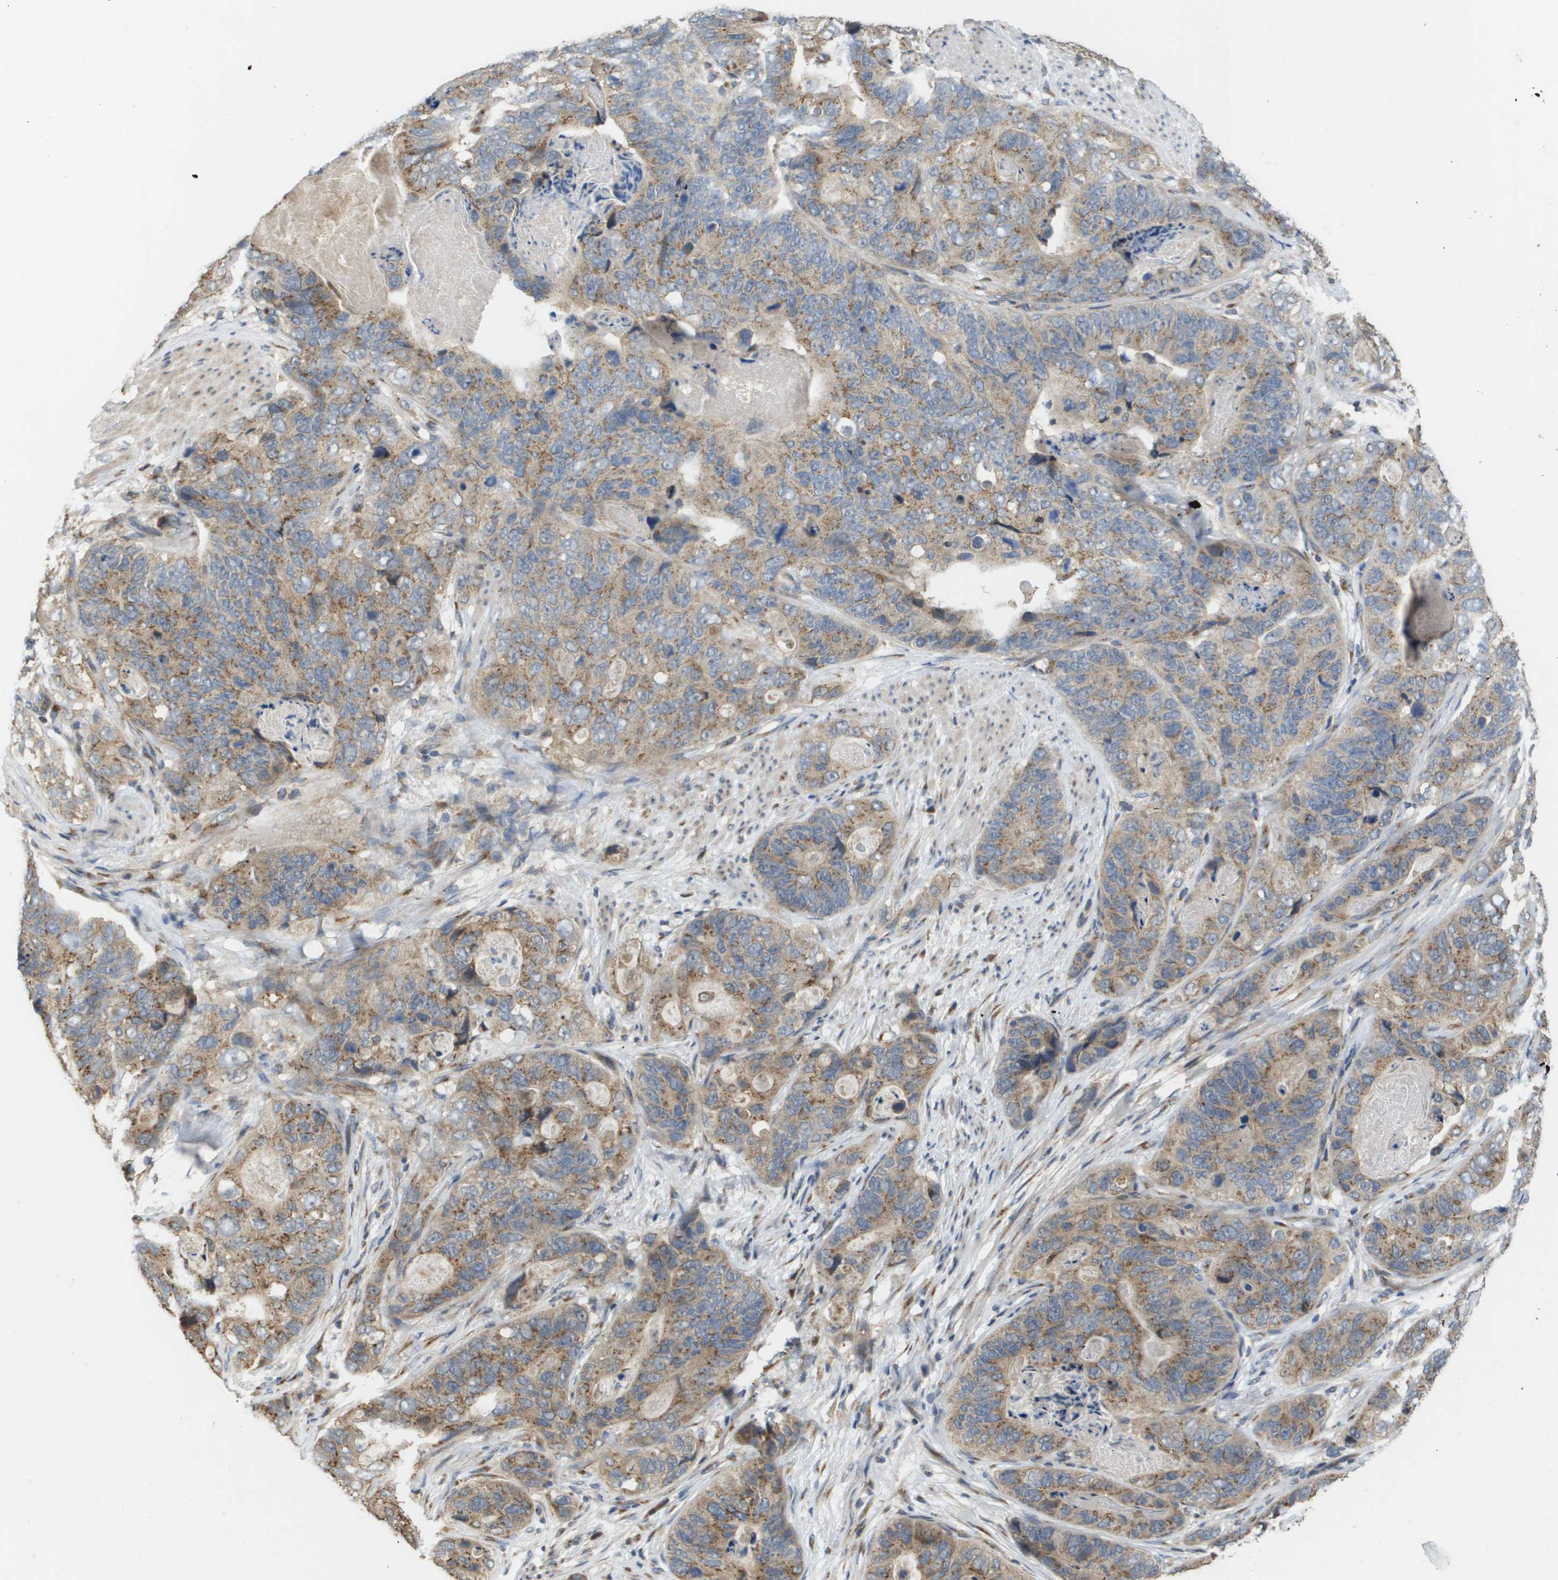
{"staining": {"intensity": "moderate", "quantity": ">75%", "location": "cytoplasmic/membranous"}, "tissue": "stomach cancer", "cell_type": "Tumor cells", "image_type": "cancer", "snomed": [{"axis": "morphology", "description": "Adenocarcinoma, NOS"}, {"axis": "topography", "description": "Stomach"}], "caption": "Human stomach cancer (adenocarcinoma) stained for a protein (brown) exhibits moderate cytoplasmic/membranous positive positivity in approximately >75% of tumor cells.", "gene": "PCK1", "patient": {"sex": "female", "age": 89}}